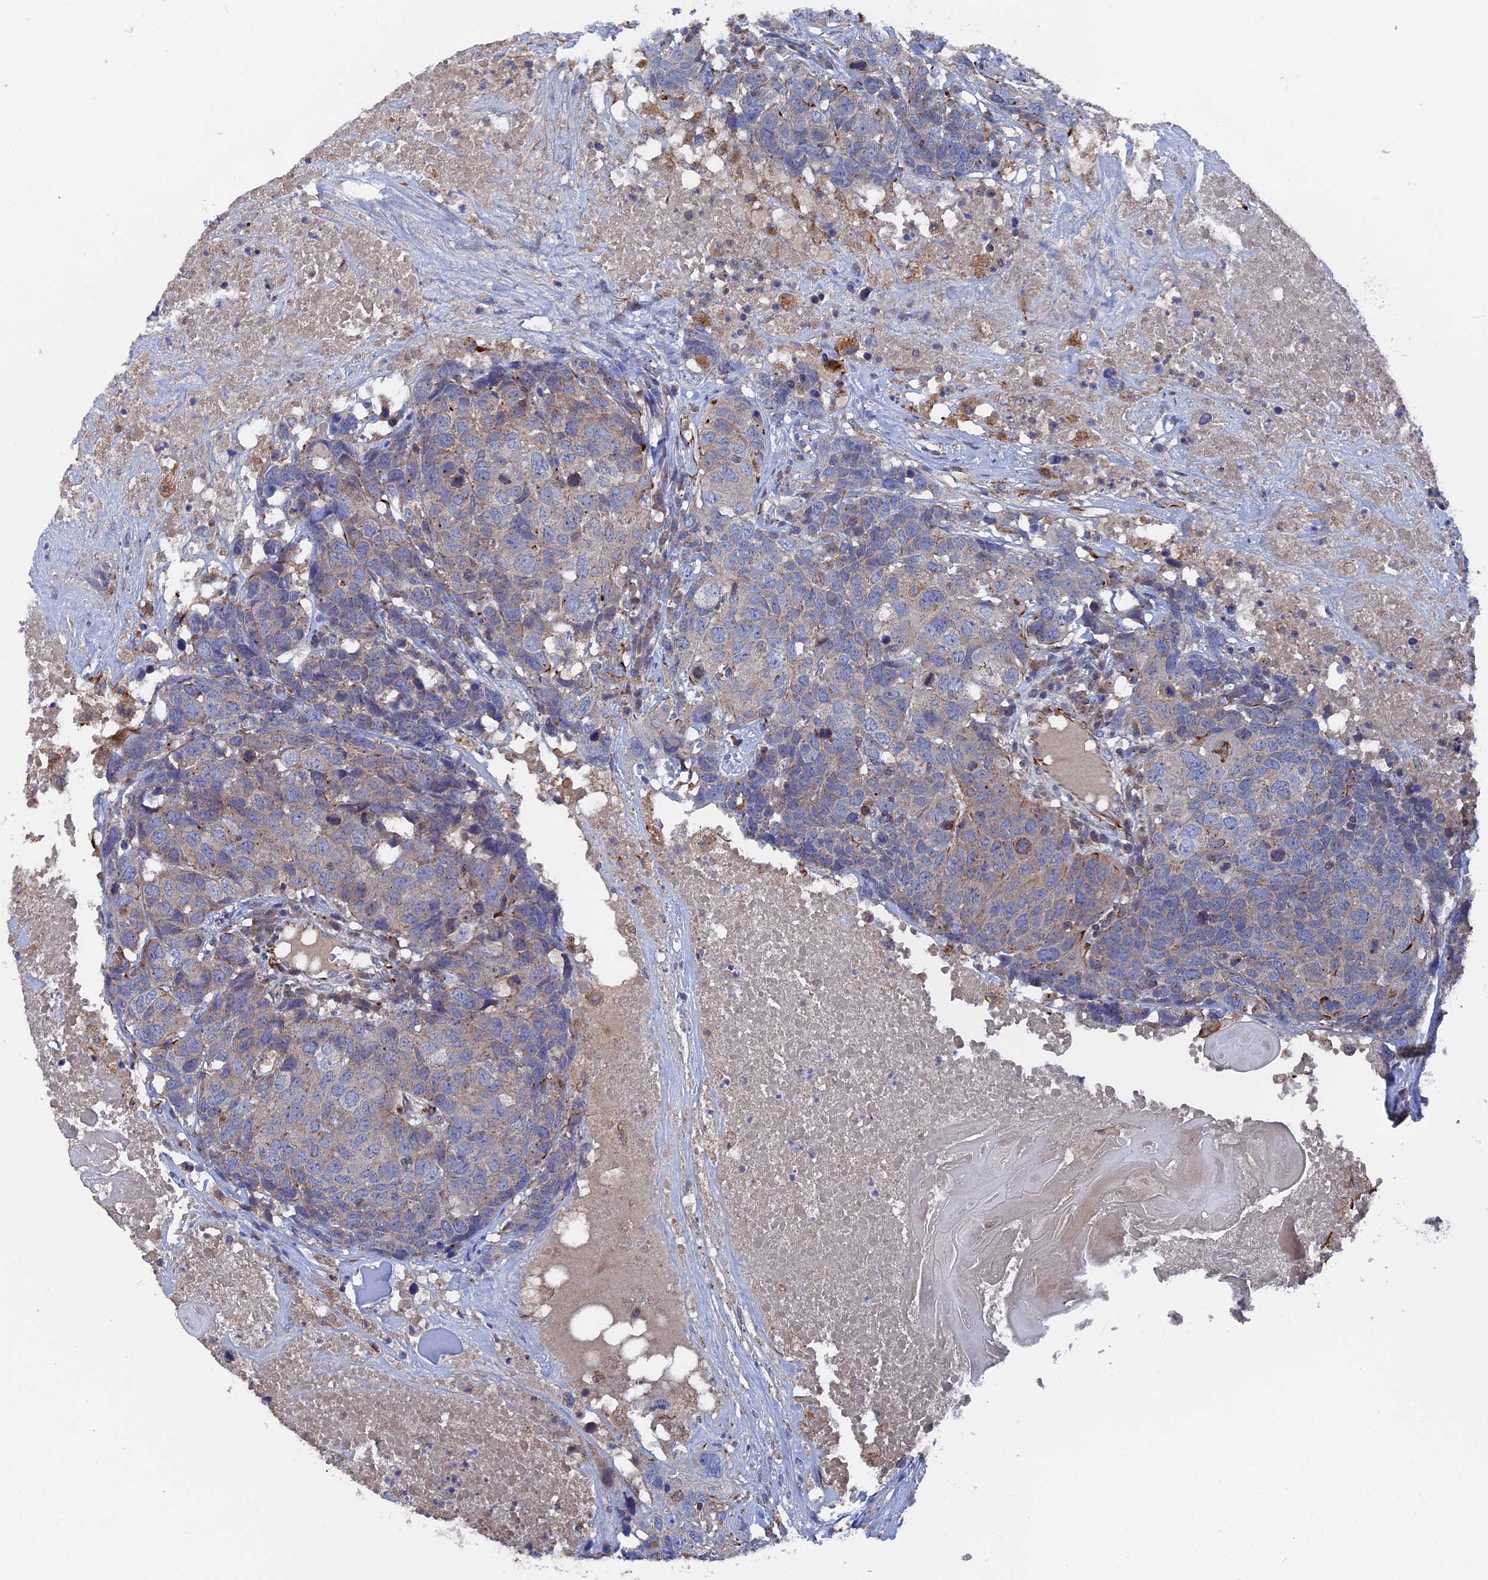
{"staining": {"intensity": "weak", "quantity": "25%-75%", "location": "cytoplasmic/membranous"}, "tissue": "head and neck cancer", "cell_type": "Tumor cells", "image_type": "cancer", "snomed": [{"axis": "morphology", "description": "Squamous cell carcinoma, NOS"}, {"axis": "topography", "description": "Head-Neck"}], "caption": "A micrograph of human head and neck cancer stained for a protein exhibits weak cytoplasmic/membranous brown staining in tumor cells.", "gene": "SMG9", "patient": {"sex": "male", "age": 66}}